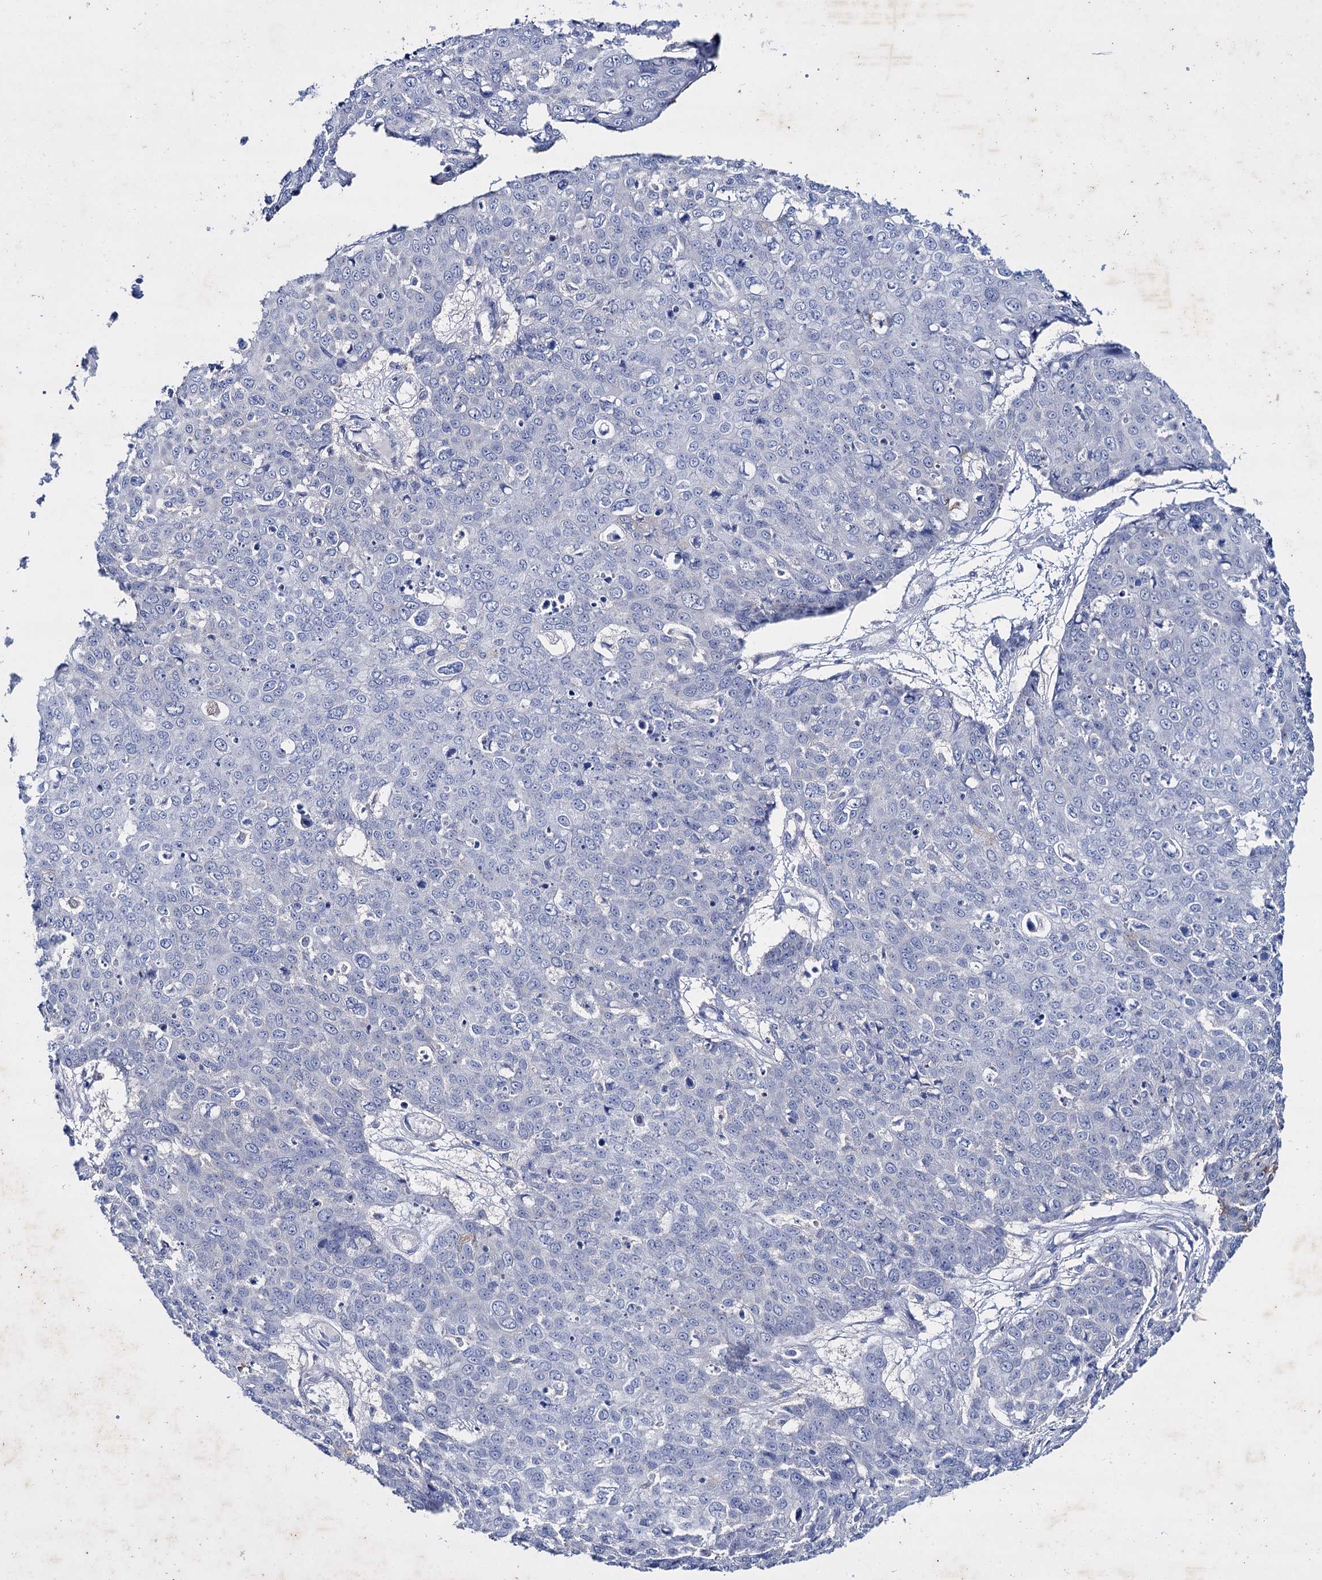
{"staining": {"intensity": "negative", "quantity": "none", "location": "none"}, "tissue": "skin cancer", "cell_type": "Tumor cells", "image_type": "cancer", "snomed": [{"axis": "morphology", "description": "Squamous cell carcinoma, NOS"}, {"axis": "topography", "description": "Skin"}], "caption": "Histopathology image shows no protein expression in tumor cells of skin cancer (squamous cell carcinoma) tissue.", "gene": "LYZL4", "patient": {"sex": "male", "age": 71}}